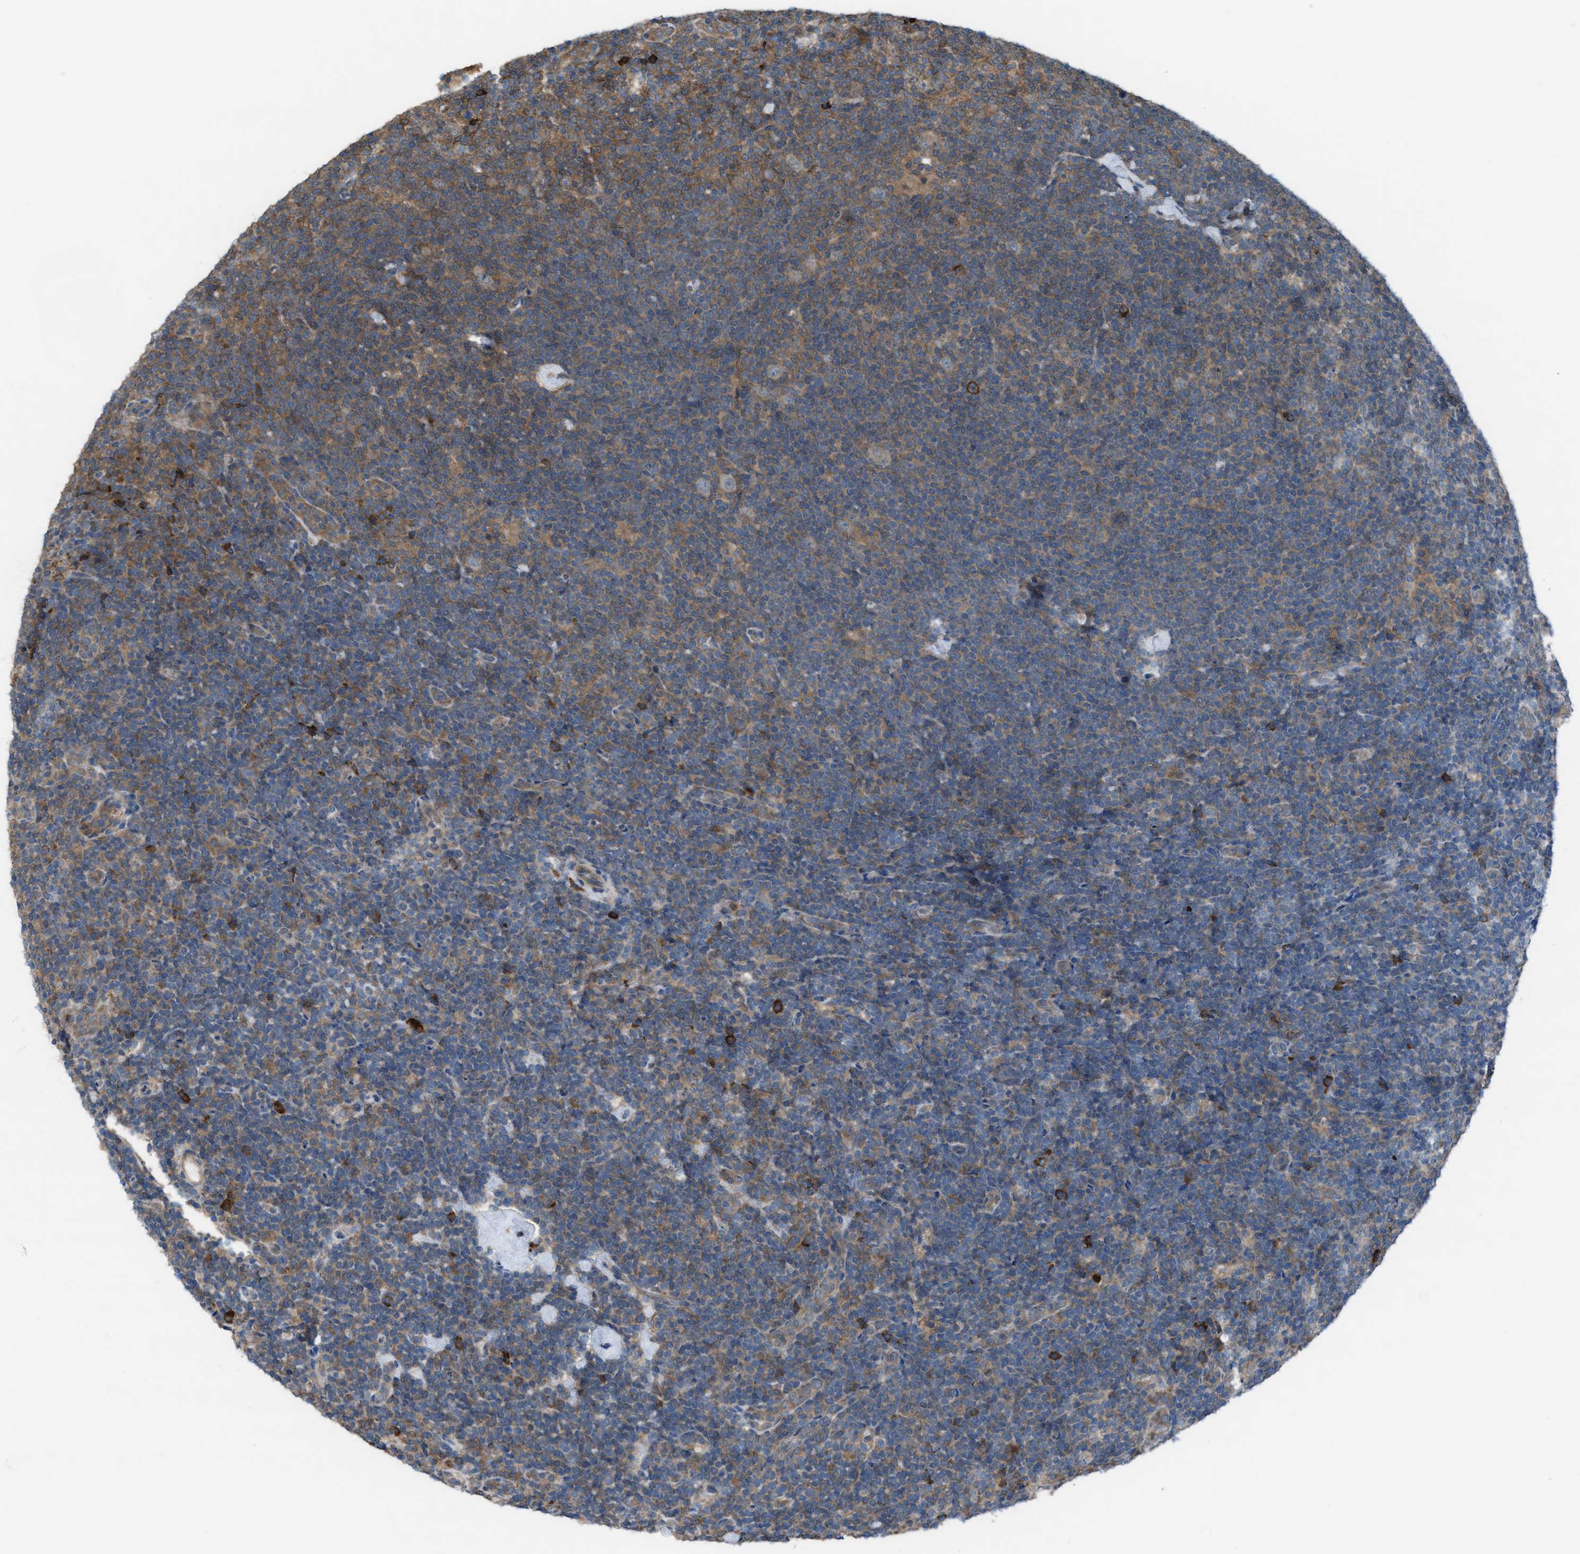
{"staining": {"intensity": "weak", "quantity": "25%-75%", "location": "cytoplasmic/membranous"}, "tissue": "lymphoma", "cell_type": "Tumor cells", "image_type": "cancer", "snomed": [{"axis": "morphology", "description": "Hodgkin's disease, NOS"}, {"axis": "topography", "description": "Lymph node"}], "caption": "Human lymphoma stained with a brown dye demonstrates weak cytoplasmic/membranous positive staining in approximately 25%-75% of tumor cells.", "gene": "PLAA", "patient": {"sex": "female", "age": 57}}